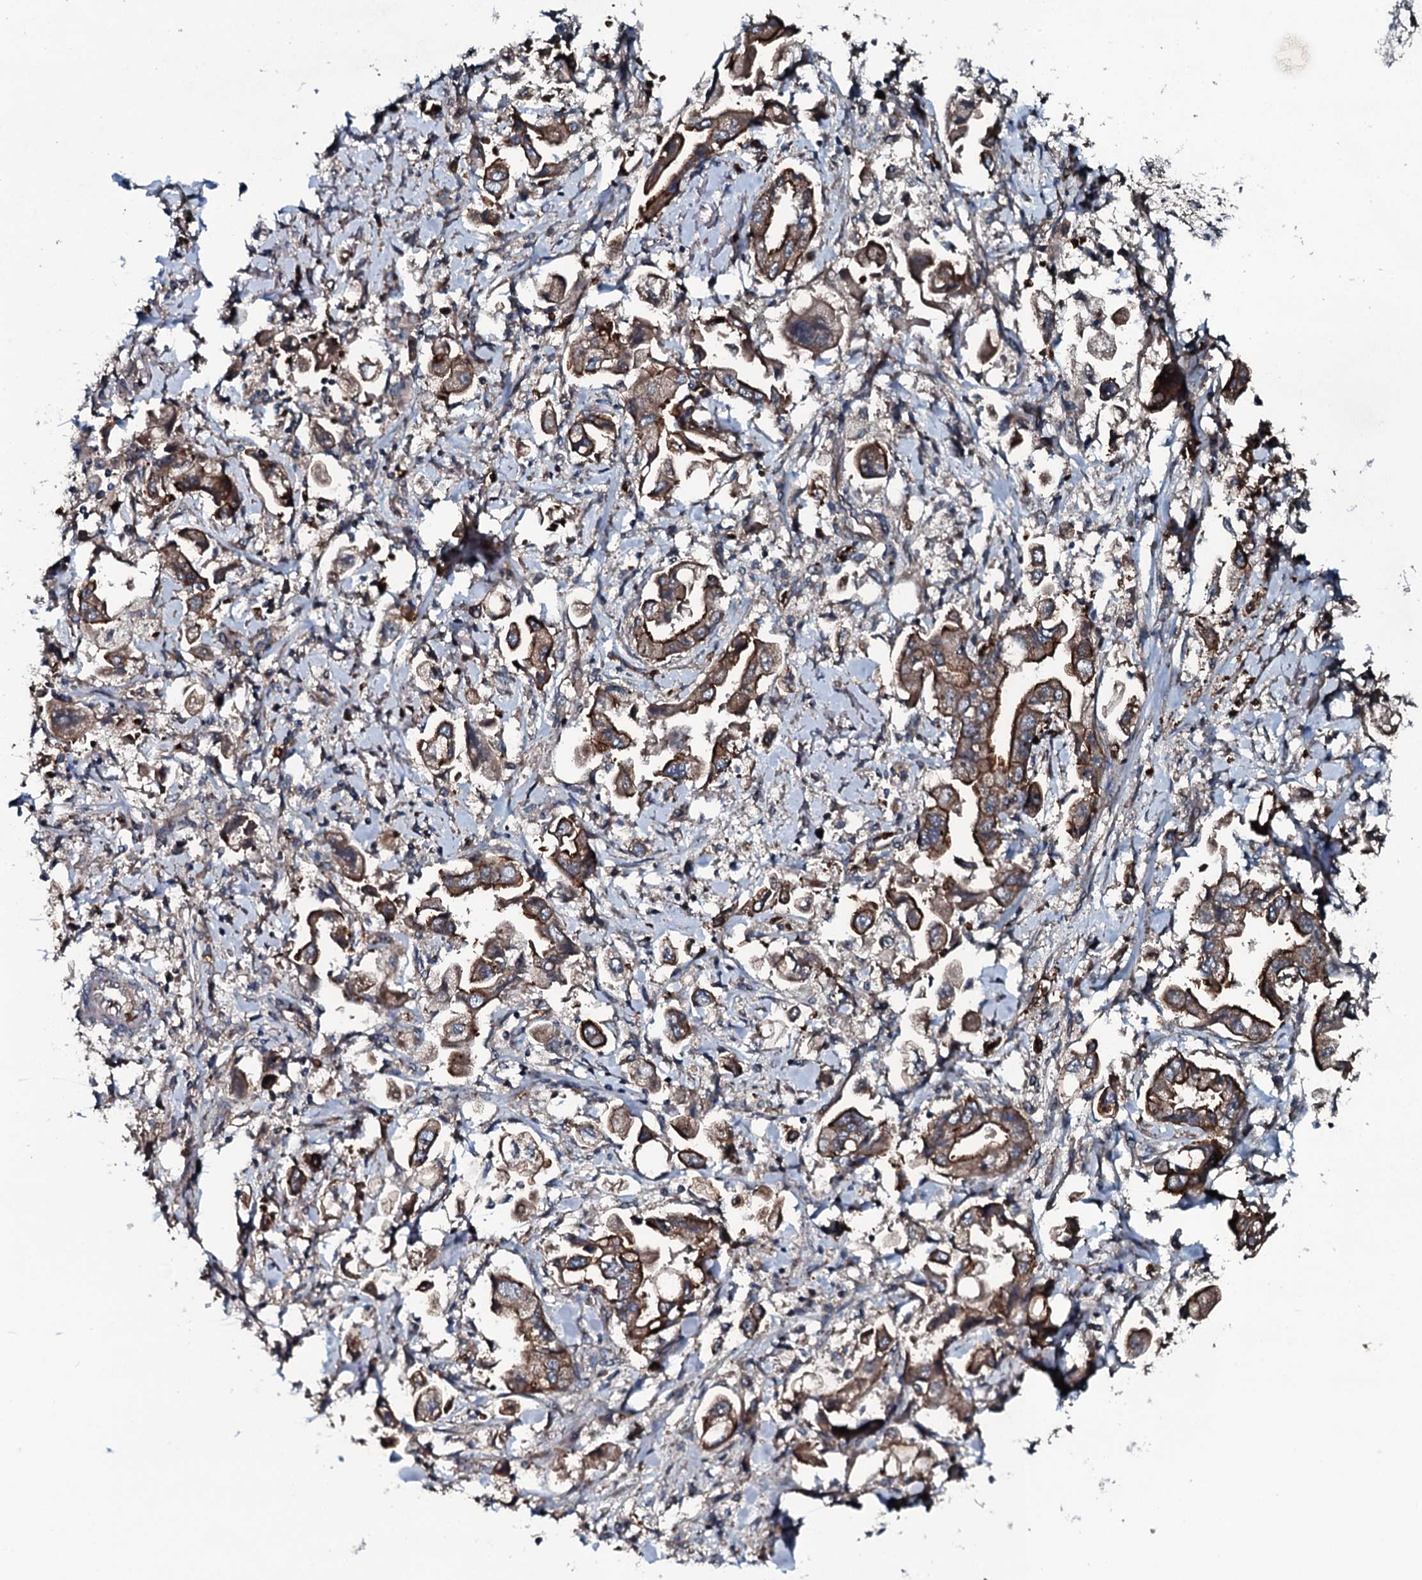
{"staining": {"intensity": "moderate", "quantity": ">75%", "location": "cytoplasmic/membranous"}, "tissue": "stomach cancer", "cell_type": "Tumor cells", "image_type": "cancer", "snomed": [{"axis": "morphology", "description": "Adenocarcinoma, NOS"}, {"axis": "topography", "description": "Stomach"}], "caption": "Protein staining of stomach adenocarcinoma tissue demonstrates moderate cytoplasmic/membranous expression in approximately >75% of tumor cells.", "gene": "TRIM7", "patient": {"sex": "male", "age": 62}}